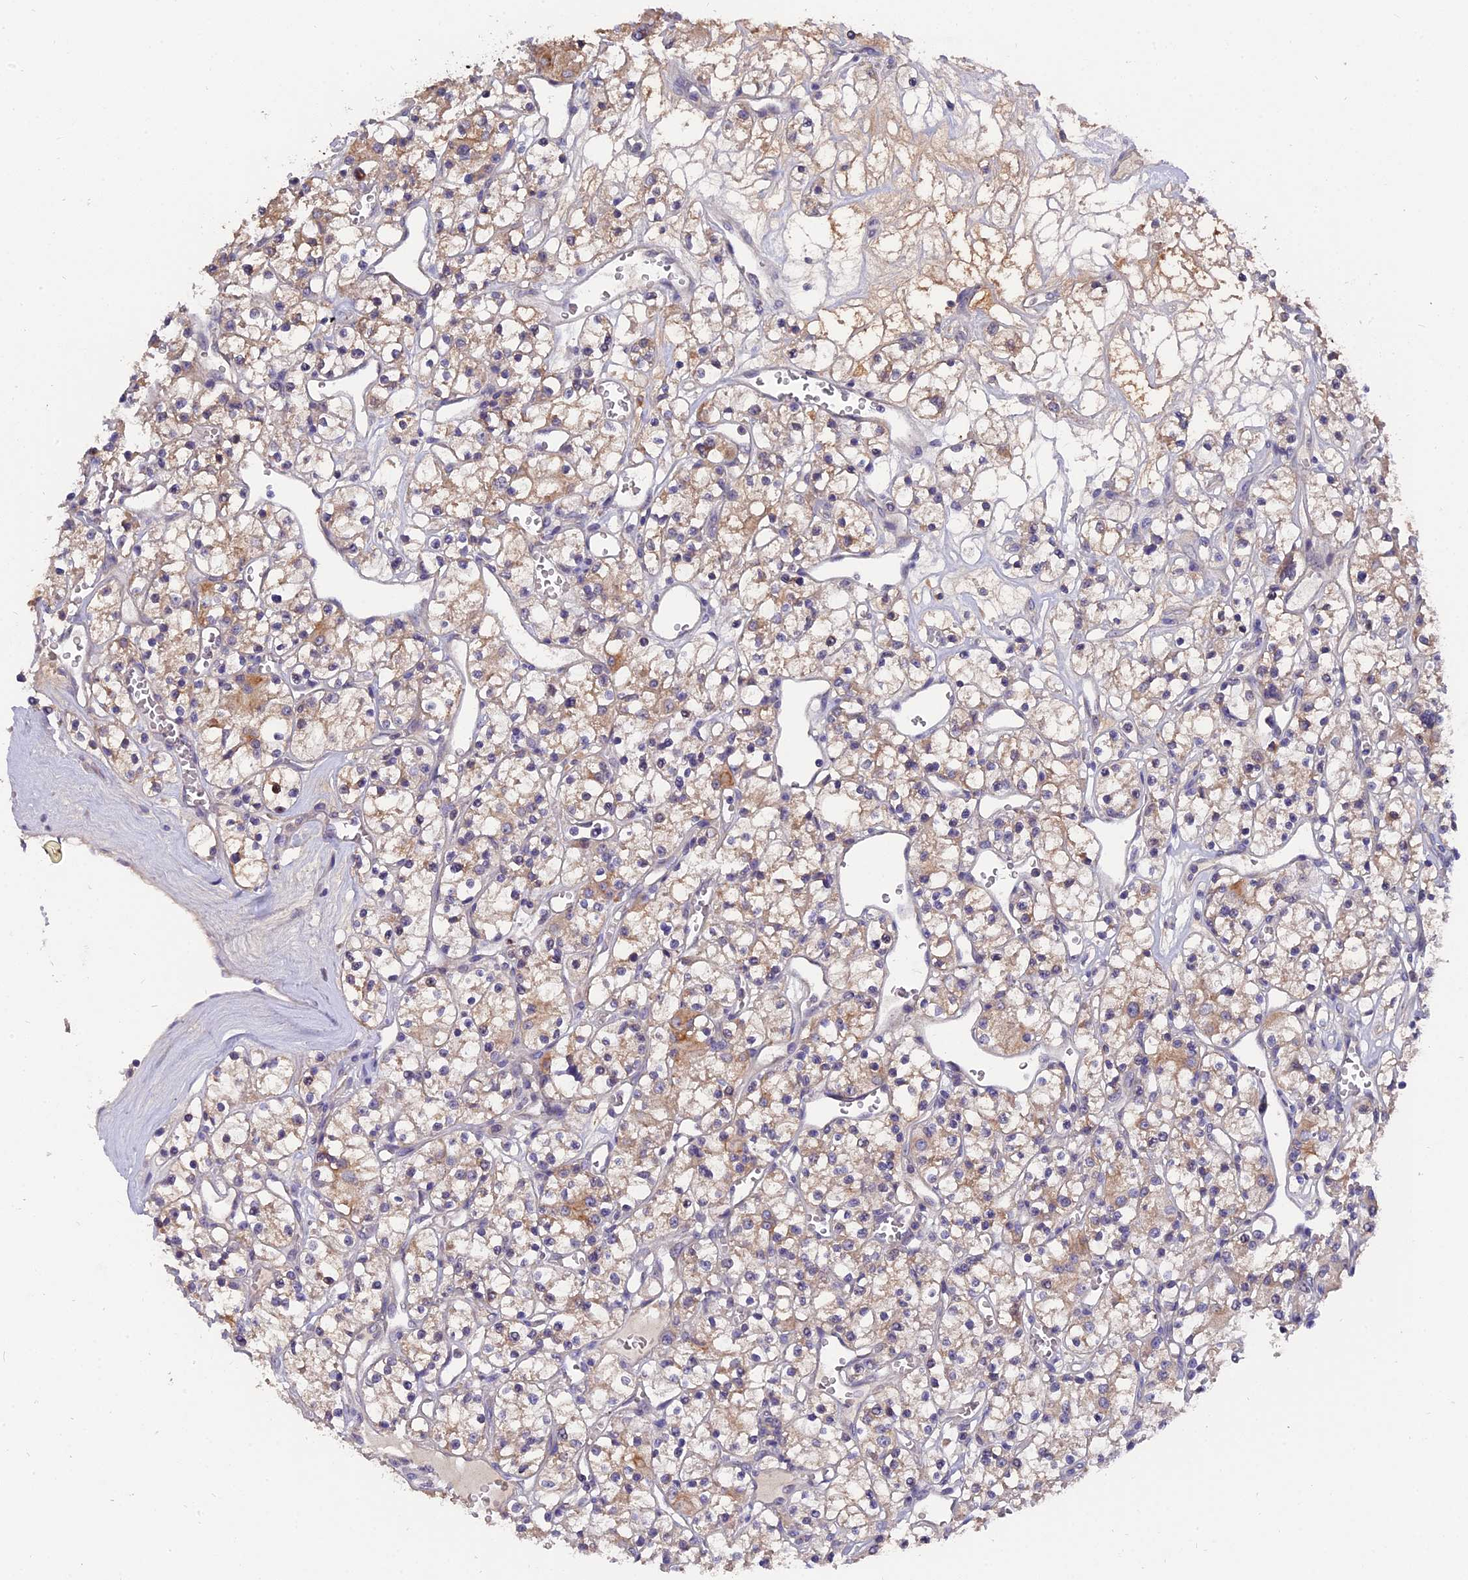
{"staining": {"intensity": "weak", "quantity": "25%-75%", "location": "cytoplasmic/membranous"}, "tissue": "renal cancer", "cell_type": "Tumor cells", "image_type": "cancer", "snomed": [{"axis": "morphology", "description": "Adenocarcinoma, NOS"}, {"axis": "topography", "description": "Kidney"}], "caption": "DAB (3,3'-diaminobenzidine) immunohistochemical staining of adenocarcinoma (renal) exhibits weak cytoplasmic/membranous protein positivity in approximately 25%-75% of tumor cells.", "gene": "ZCCHC2", "patient": {"sex": "female", "age": 59}}